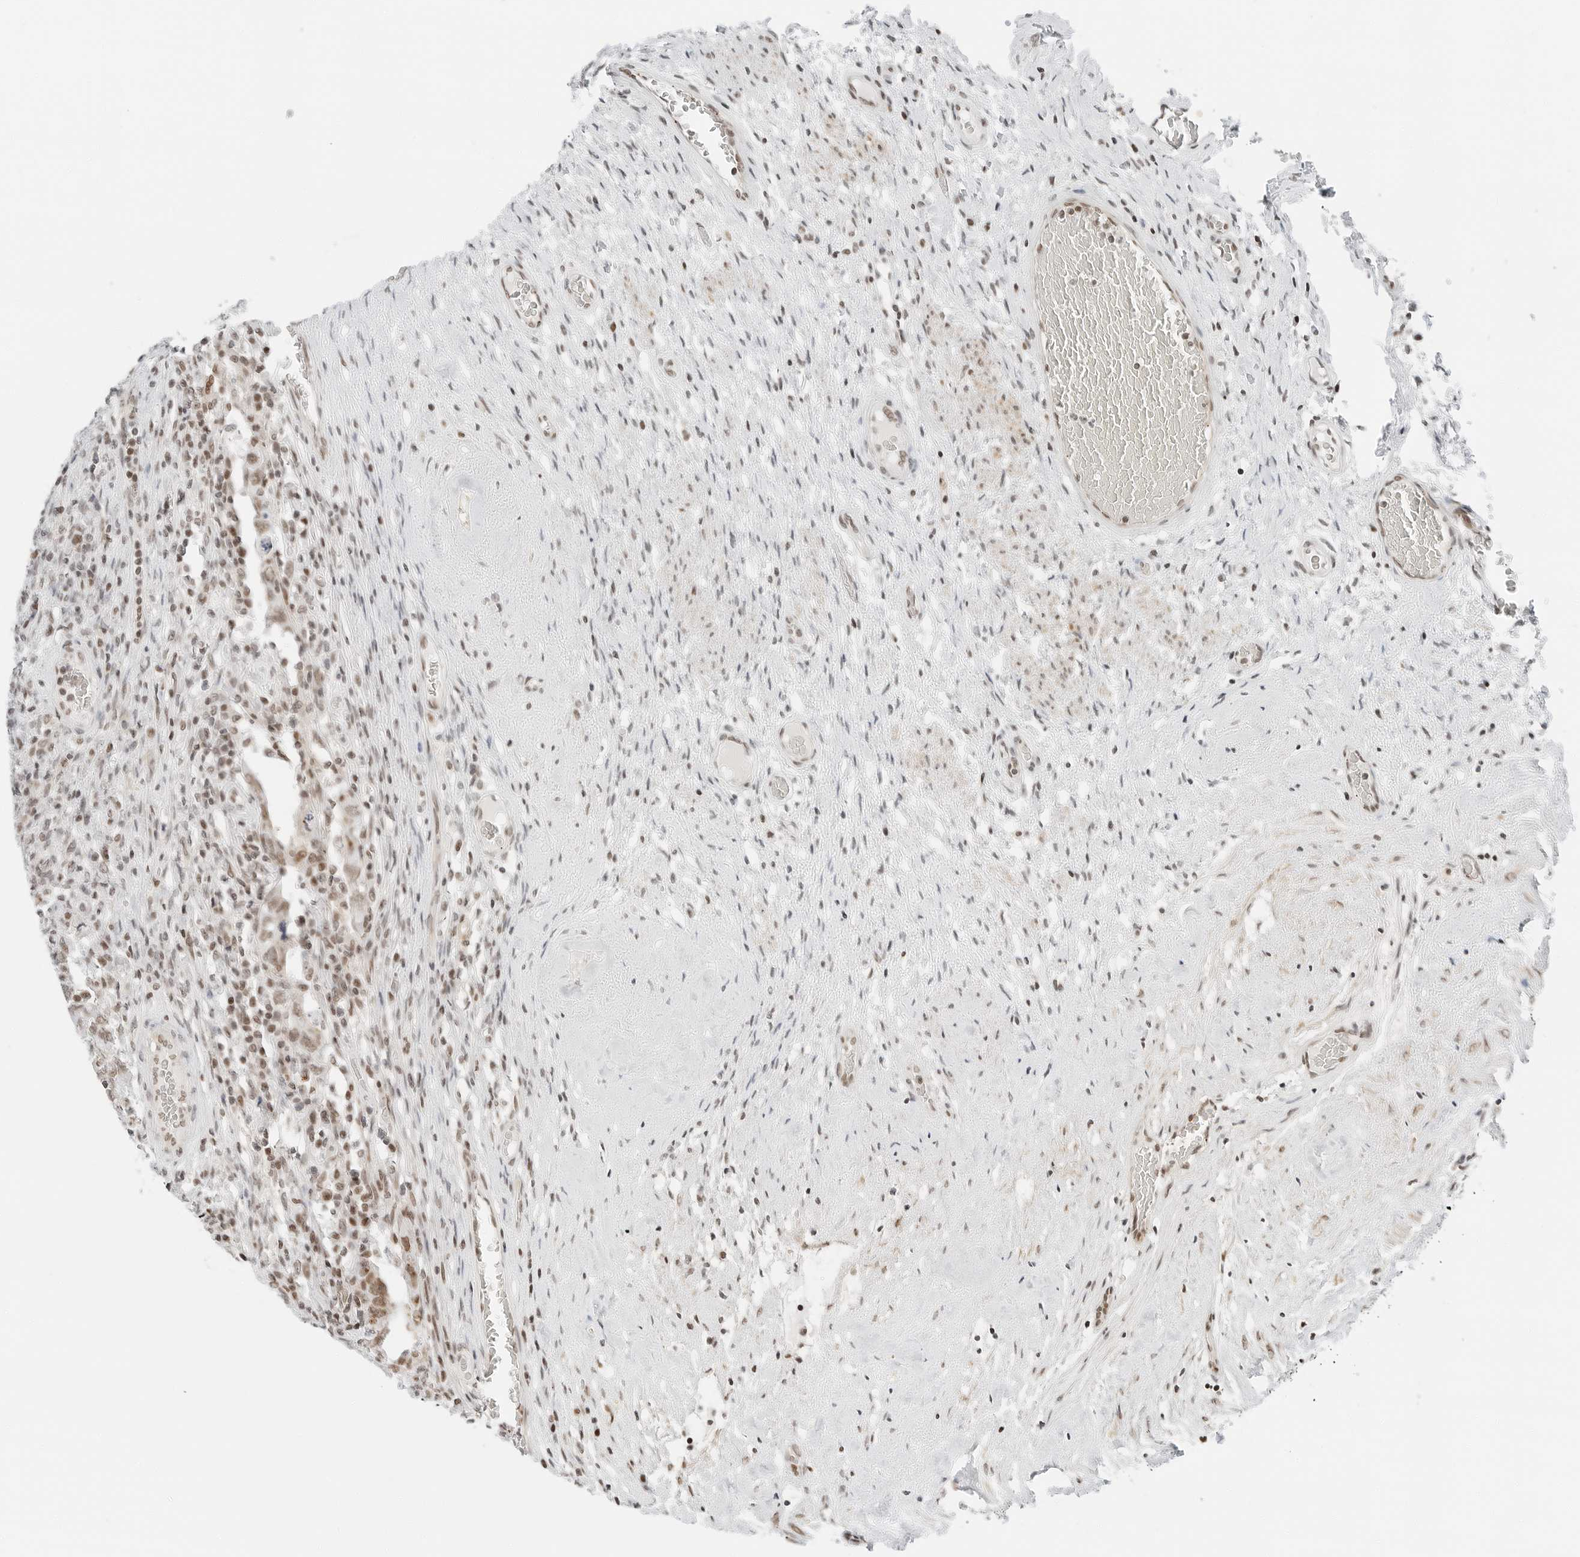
{"staining": {"intensity": "moderate", "quantity": ">75%", "location": "nuclear"}, "tissue": "testis cancer", "cell_type": "Tumor cells", "image_type": "cancer", "snomed": [{"axis": "morphology", "description": "Carcinoma, Embryonal, NOS"}, {"axis": "topography", "description": "Testis"}], "caption": "Immunohistochemical staining of testis cancer (embryonal carcinoma) demonstrates medium levels of moderate nuclear expression in about >75% of tumor cells.", "gene": "CRTC2", "patient": {"sex": "male", "age": 26}}